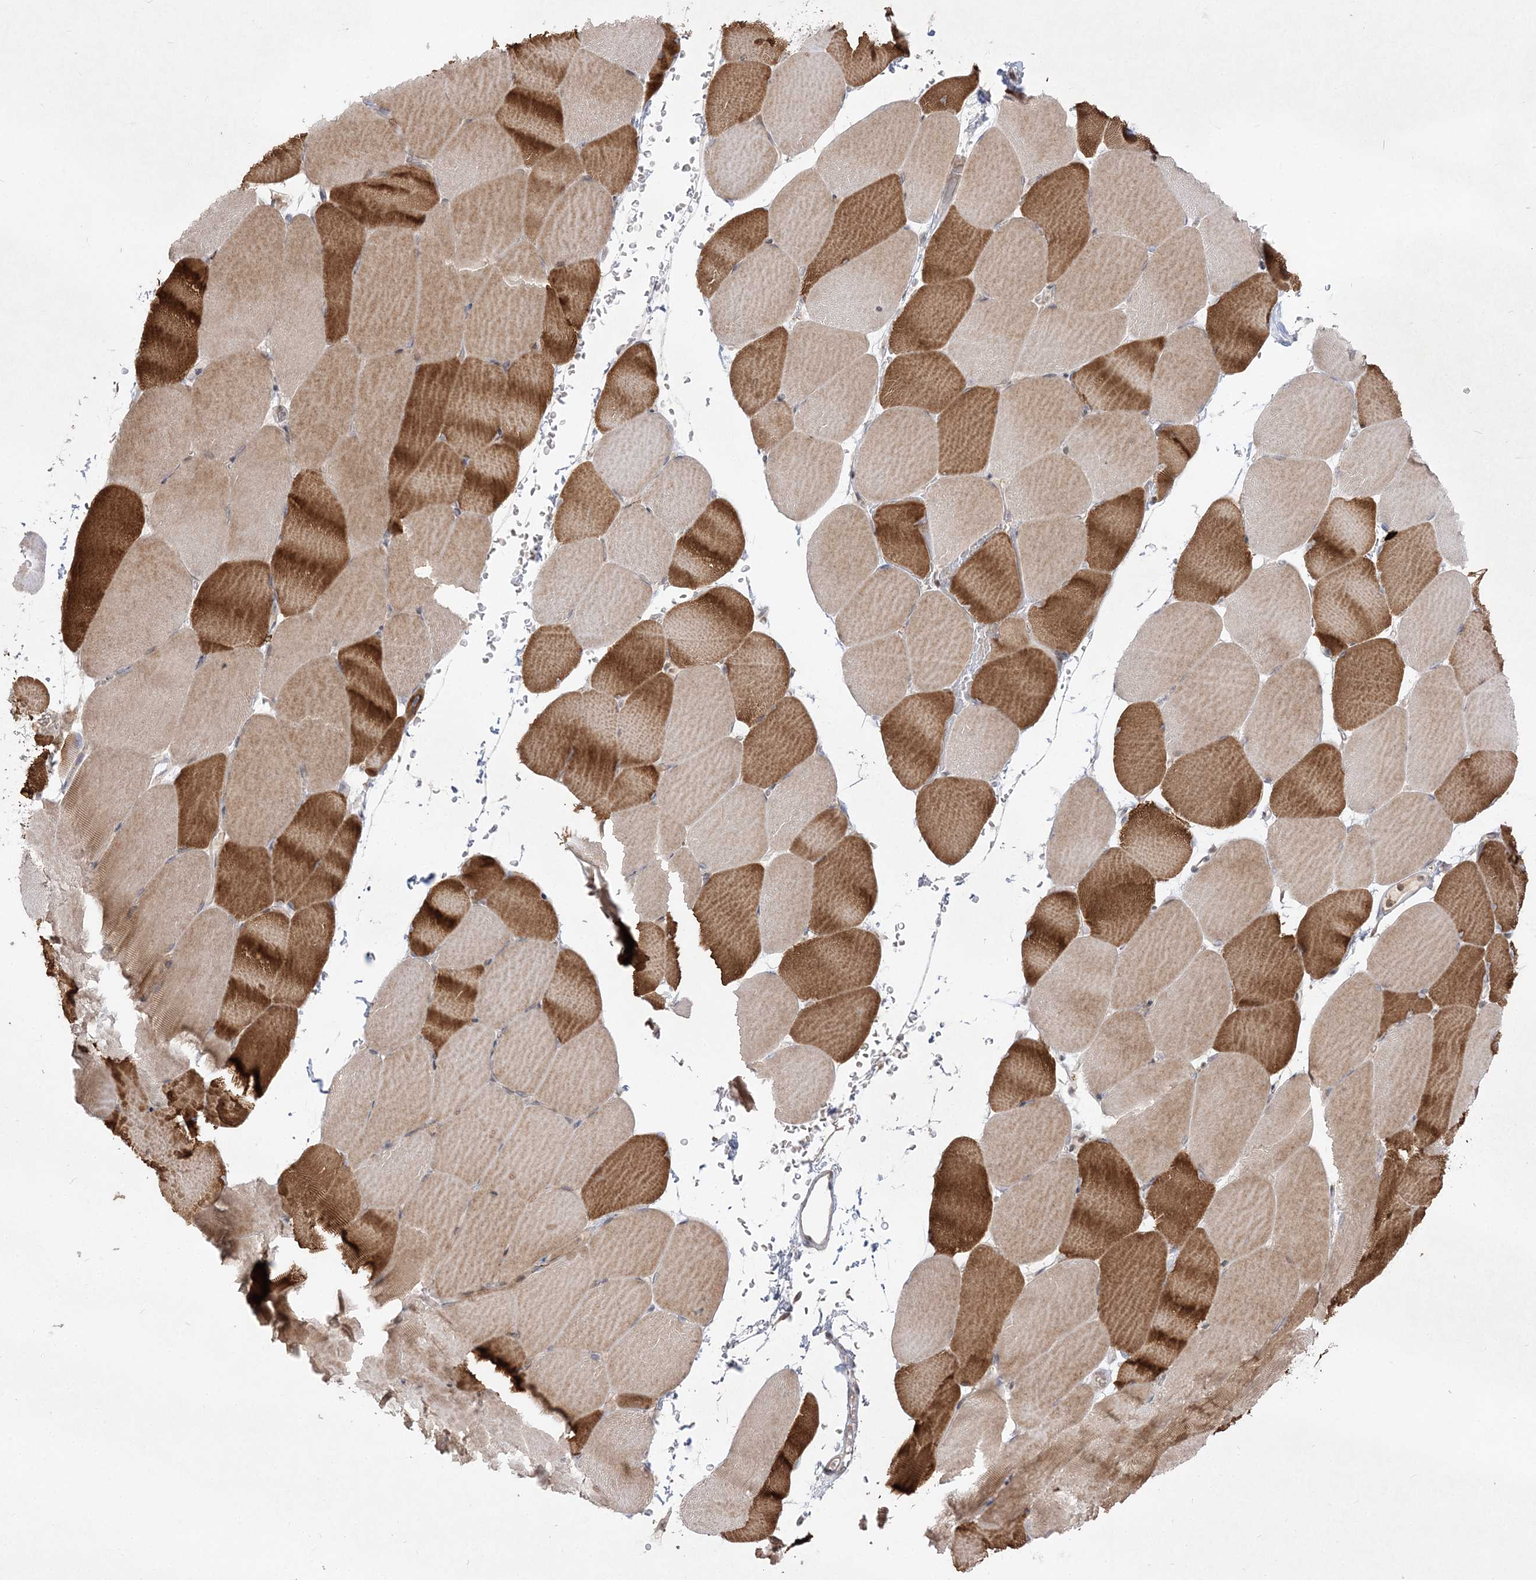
{"staining": {"intensity": "strong", "quantity": "<25%", "location": "cytoplasmic/membranous"}, "tissue": "skeletal muscle", "cell_type": "Myocytes", "image_type": "normal", "snomed": [{"axis": "morphology", "description": "Normal tissue, NOS"}, {"axis": "topography", "description": "Skeletal muscle"}, {"axis": "topography", "description": "Parathyroid gland"}], "caption": "Strong cytoplasmic/membranous protein positivity is seen in approximately <25% of myocytes in skeletal muscle.", "gene": "CLNK", "patient": {"sex": "female", "age": 37}}